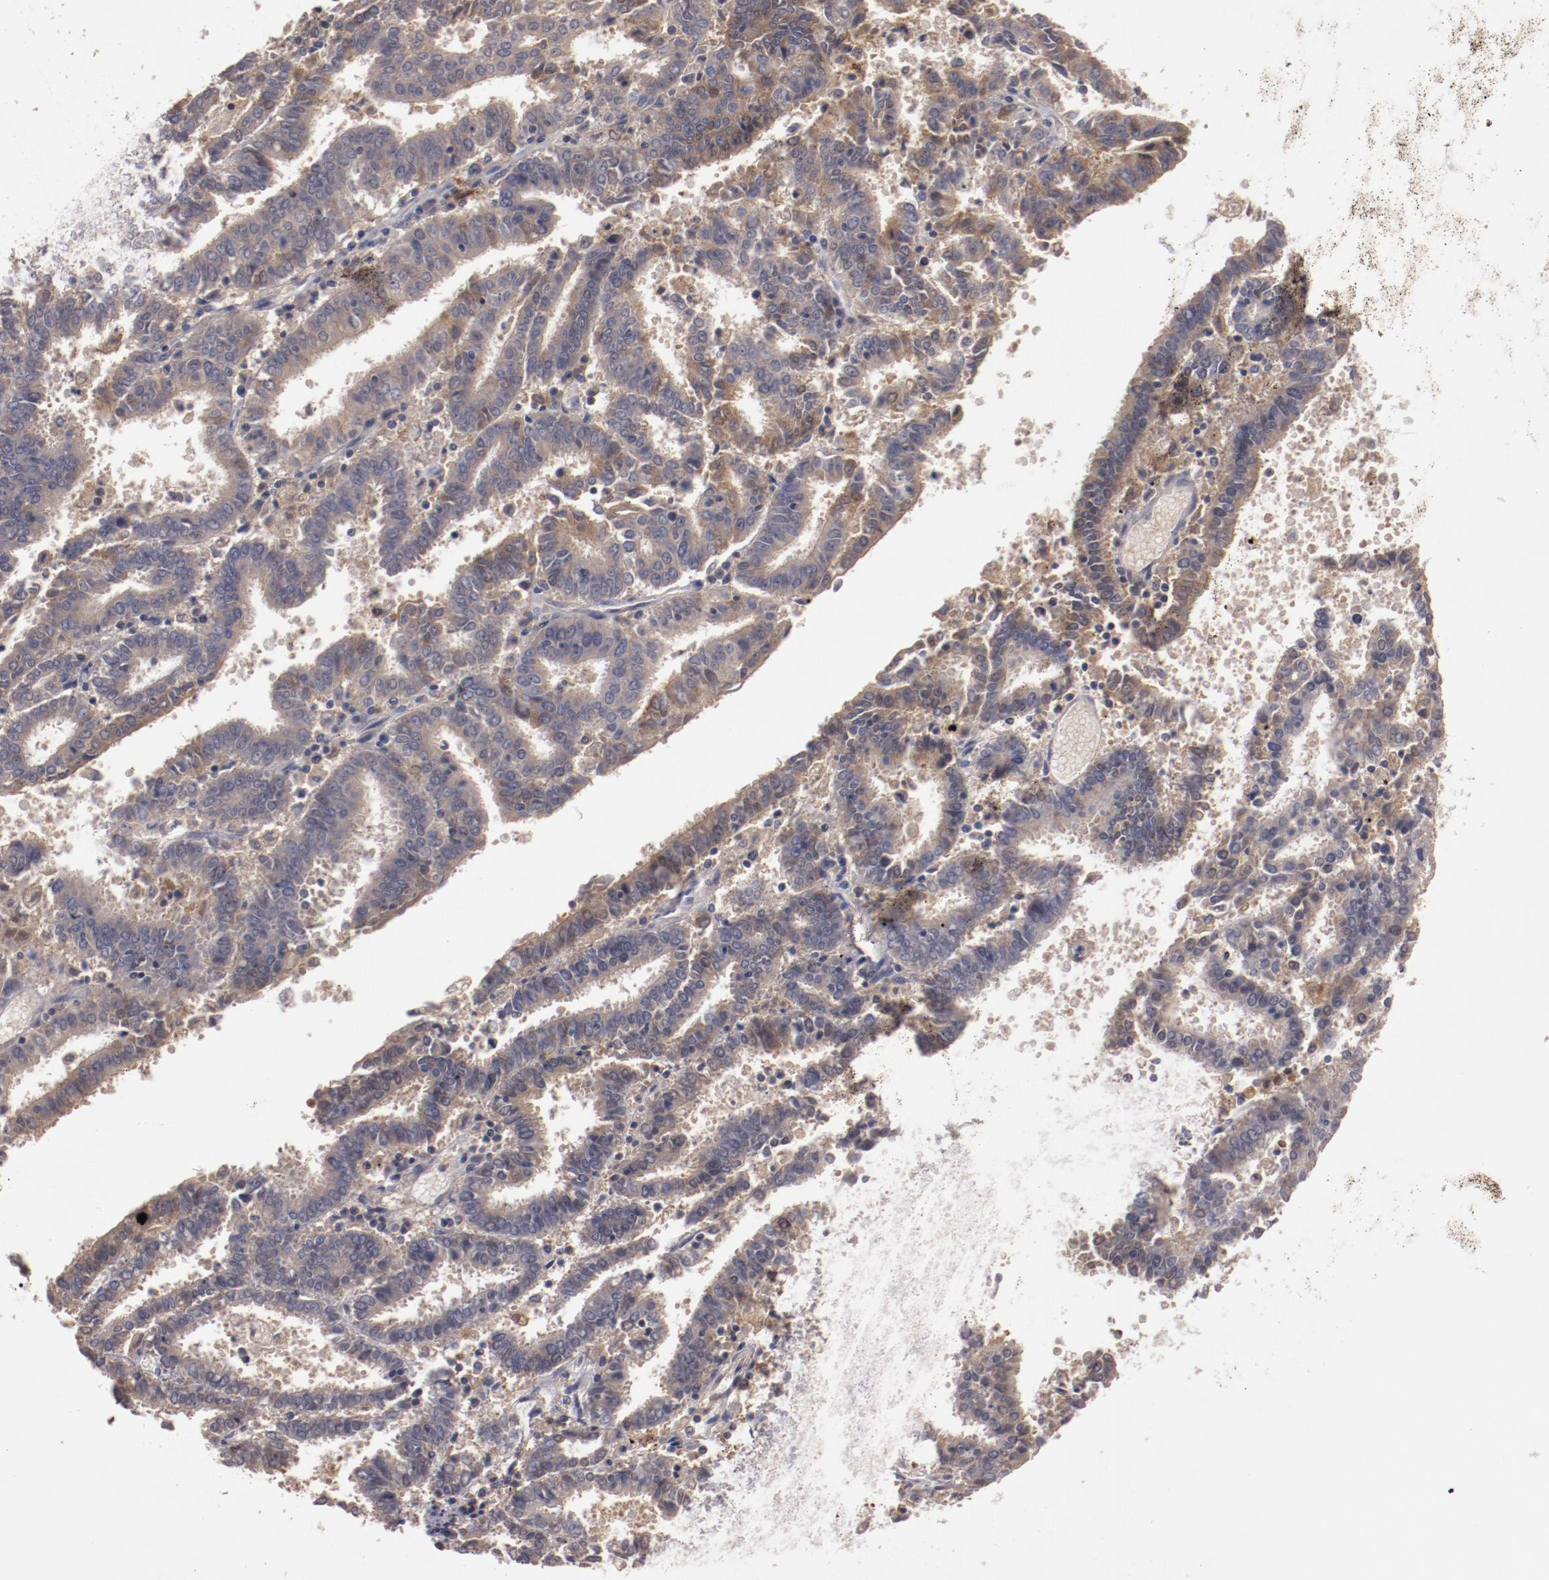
{"staining": {"intensity": "moderate", "quantity": "25%-75%", "location": "cytoplasmic/membranous"}, "tissue": "endometrial cancer", "cell_type": "Tumor cells", "image_type": "cancer", "snomed": [{"axis": "morphology", "description": "Adenocarcinoma, NOS"}, {"axis": "topography", "description": "Uterus"}], "caption": "Protein positivity by IHC displays moderate cytoplasmic/membranous positivity in about 25%-75% of tumor cells in endometrial adenocarcinoma.", "gene": "MBL2", "patient": {"sex": "female", "age": 83}}